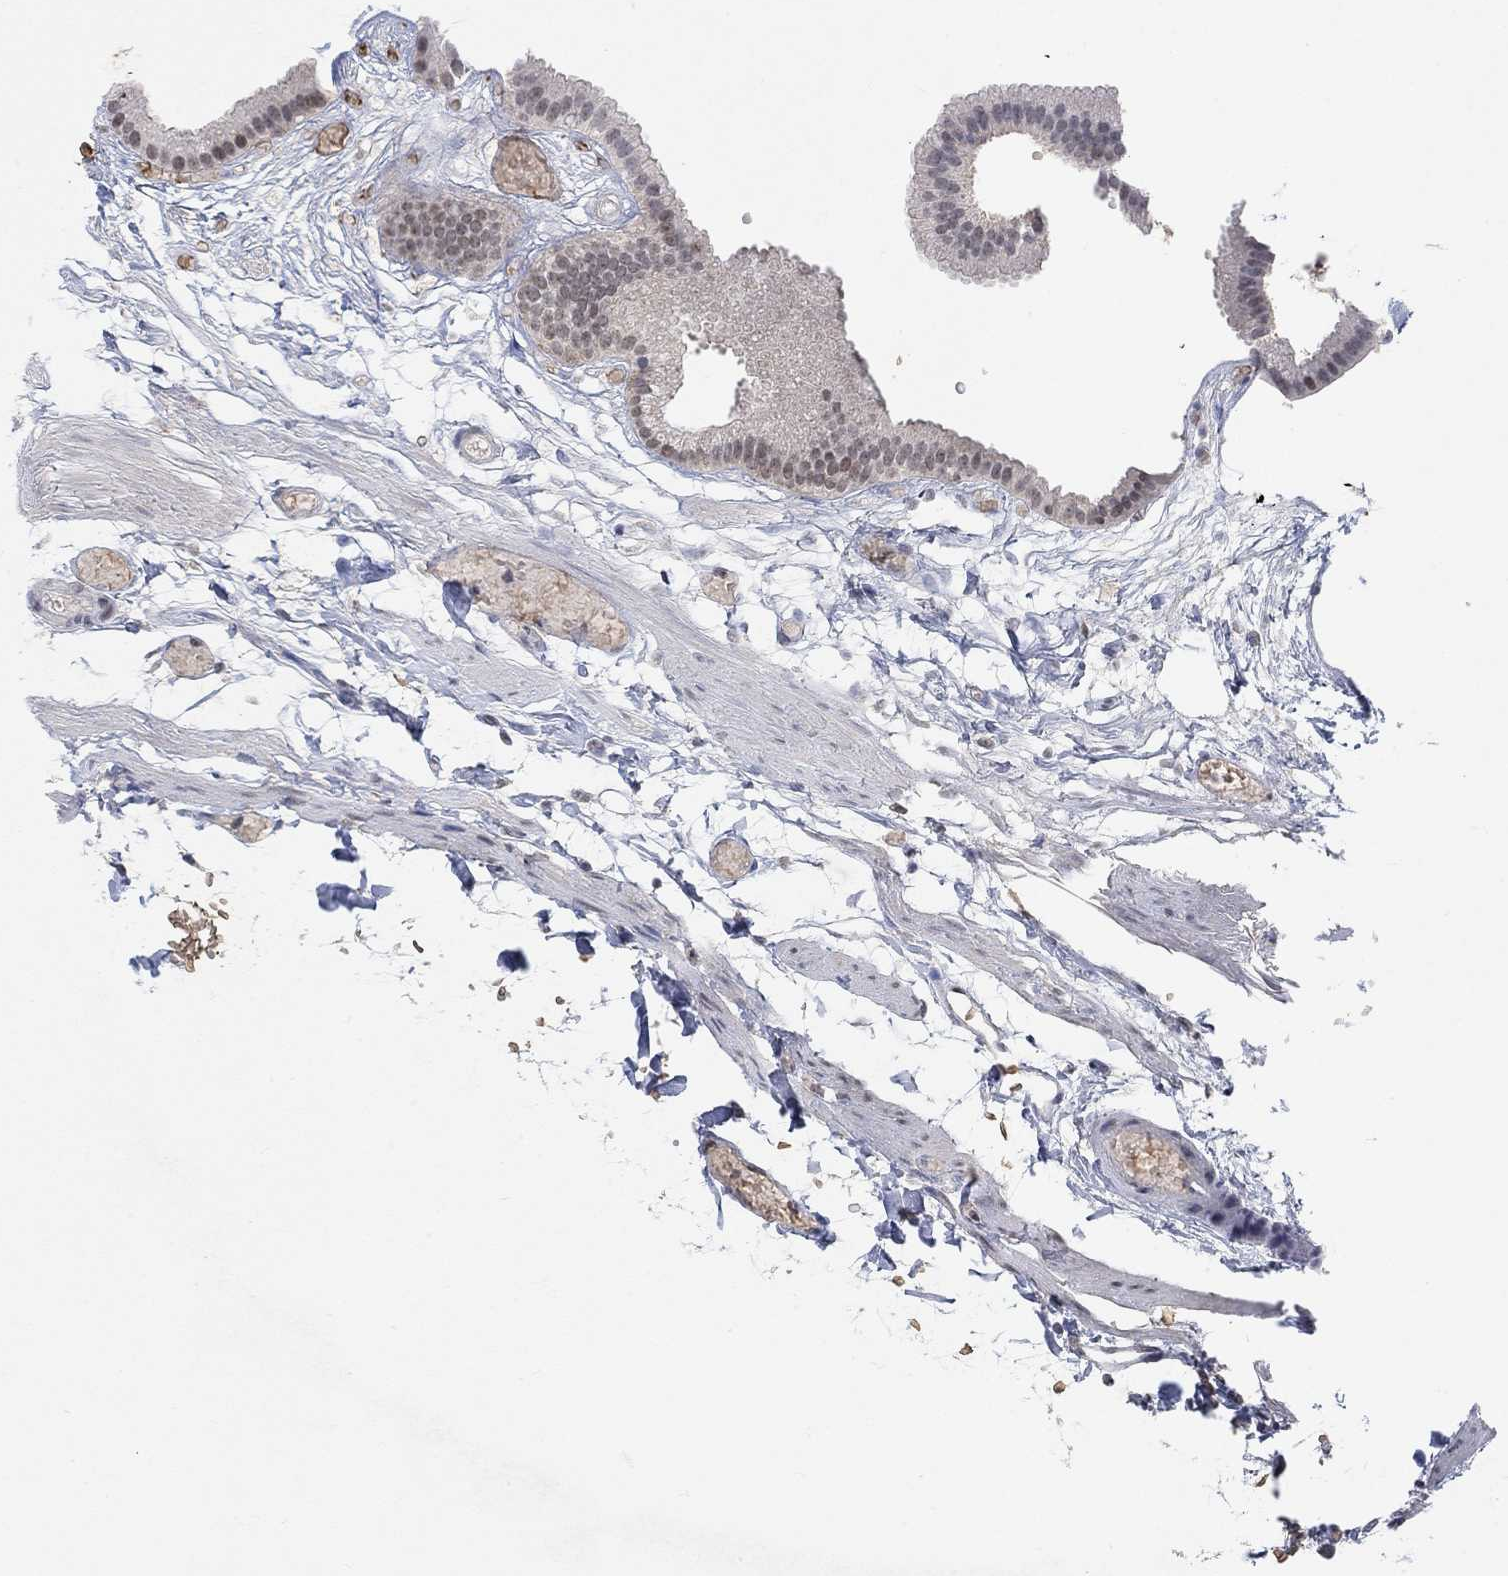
{"staining": {"intensity": "strong", "quantity": "<25%", "location": "nuclear"}, "tissue": "gallbladder", "cell_type": "Glandular cells", "image_type": "normal", "snomed": [{"axis": "morphology", "description": "Normal tissue, NOS"}, {"axis": "topography", "description": "Gallbladder"}], "caption": "This micrograph displays immunohistochemistry staining of benign gallbladder, with medium strong nuclear positivity in about <25% of glandular cells.", "gene": "THAP8", "patient": {"sex": "female", "age": 45}}